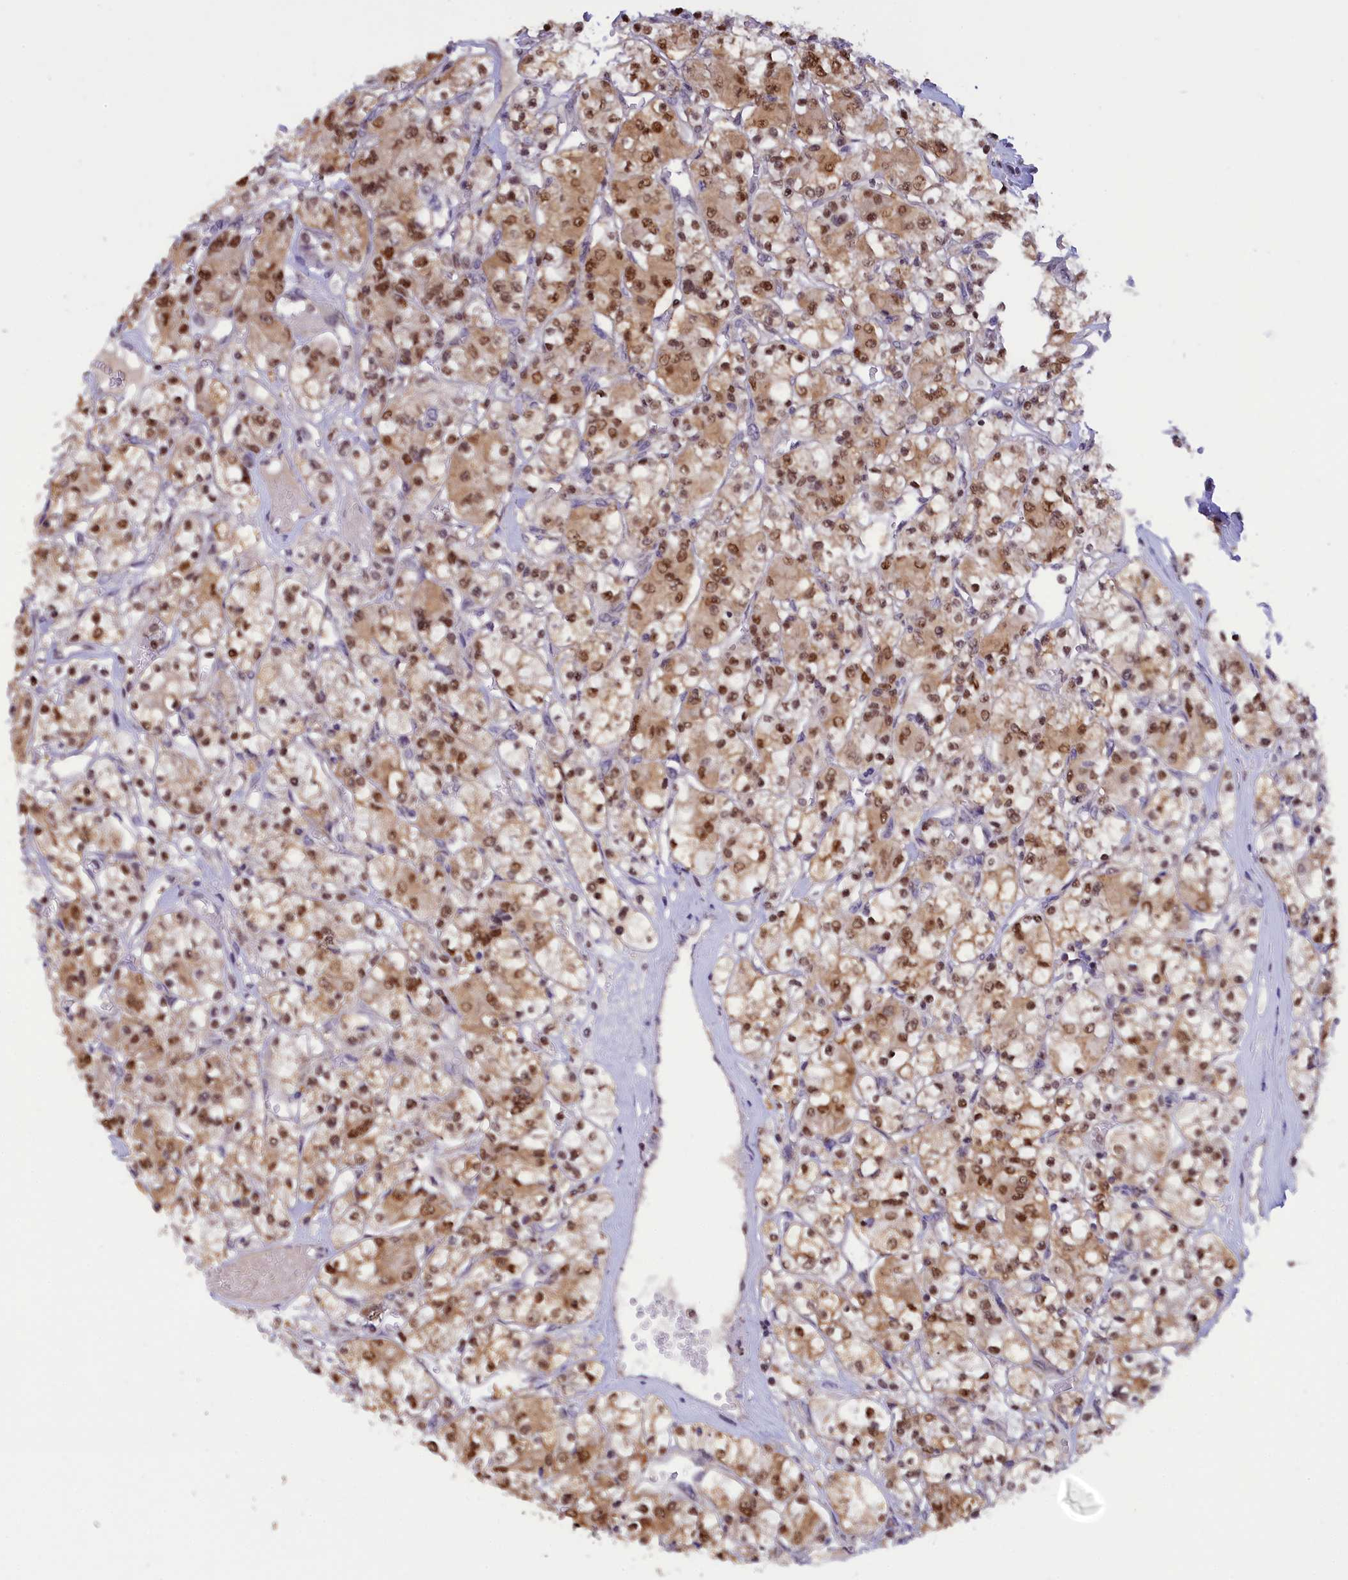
{"staining": {"intensity": "moderate", "quantity": ">75%", "location": "cytoplasmic/membranous,nuclear"}, "tissue": "renal cancer", "cell_type": "Tumor cells", "image_type": "cancer", "snomed": [{"axis": "morphology", "description": "Adenocarcinoma, NOS"}, {"axis": "topography", "description": "Kidney"}], "caption": "Human adenocarcinoma (renal) stained with a protein marker reveals moderate staining in tumor cells.", "gene": "IZUMO2", "patient": {"sex": "female", "age": 59}}